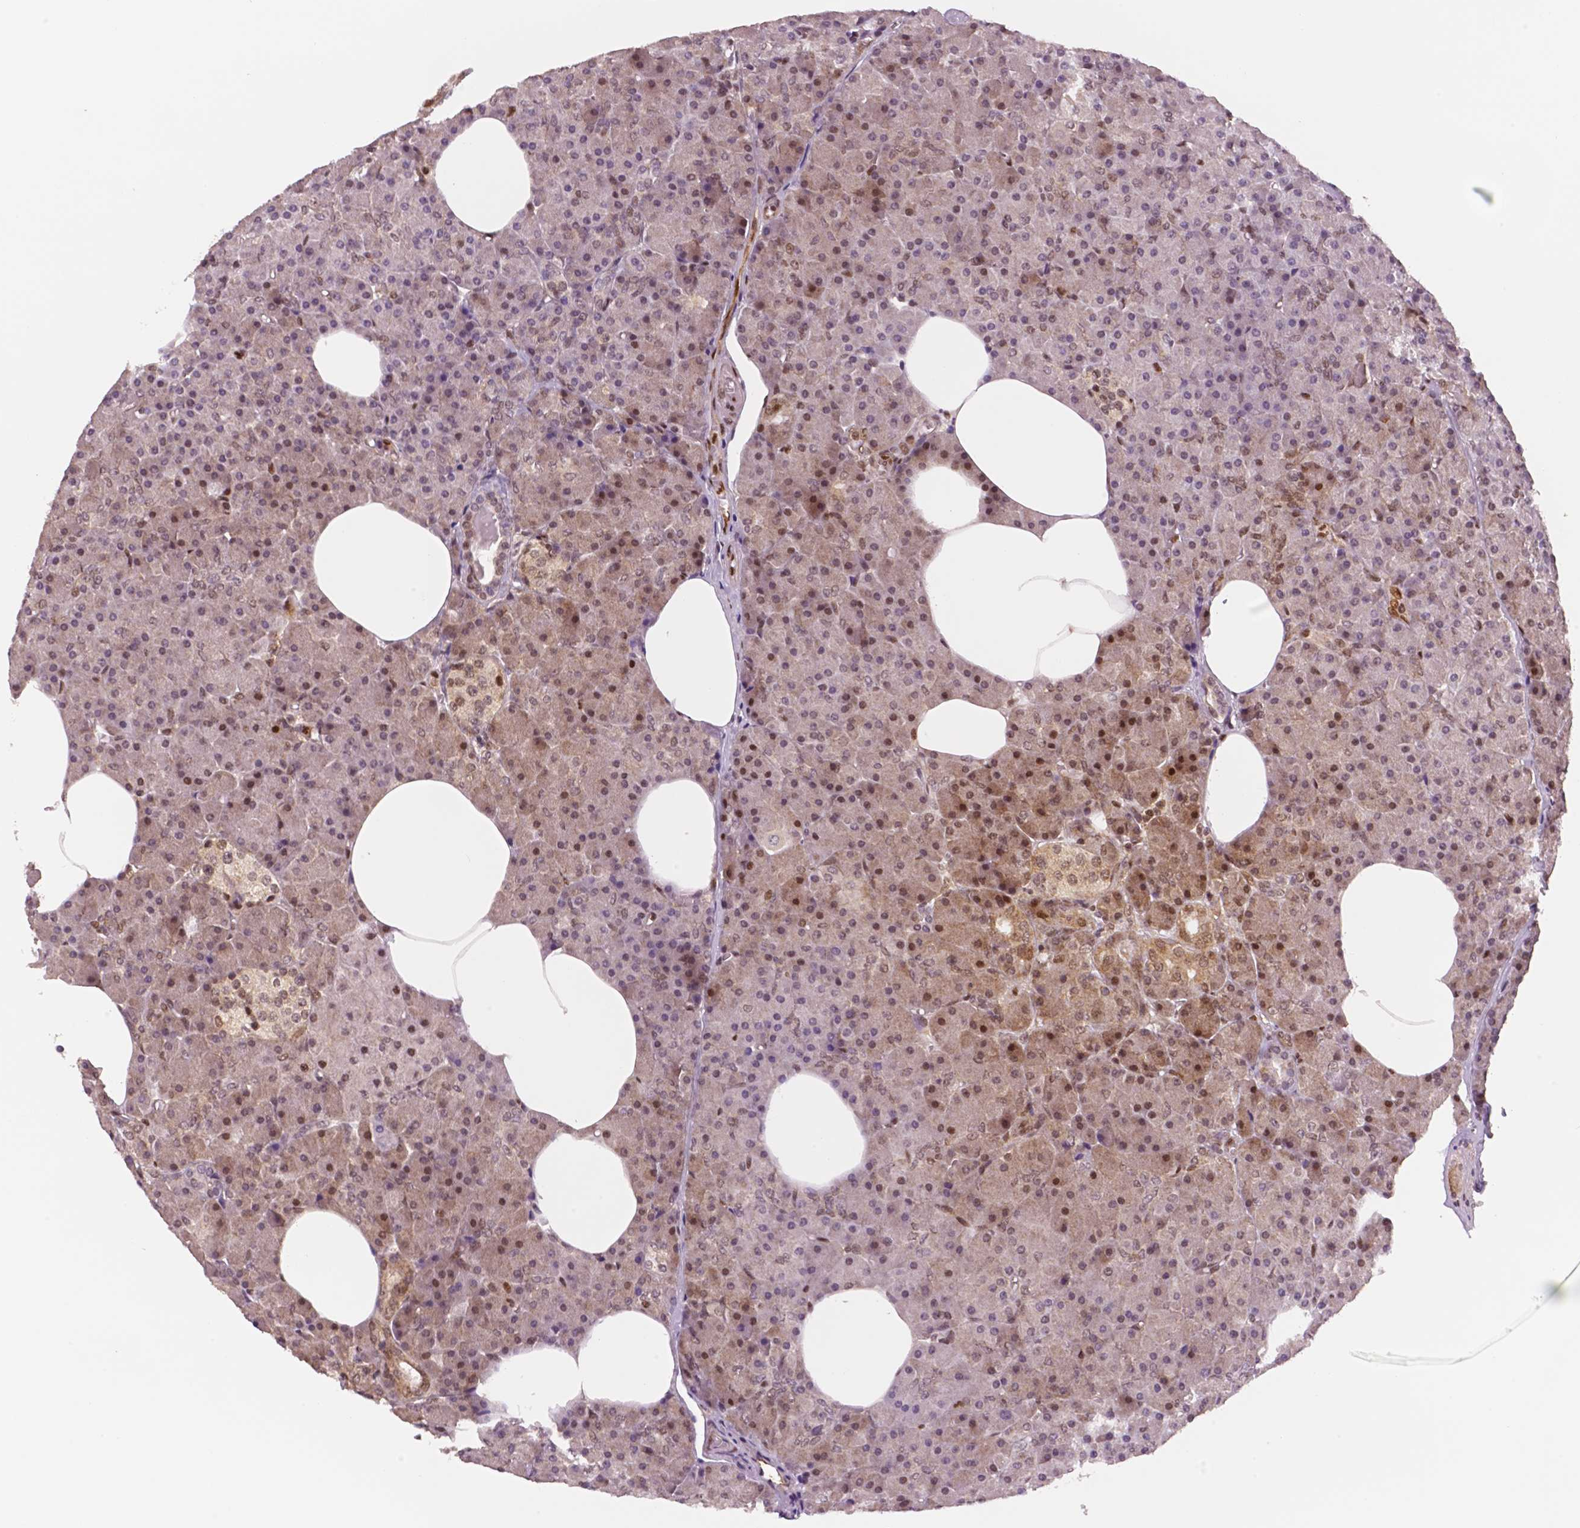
{"staining": {"intensity": "moderate", "quantity": "25%-75%", "location": "cytoplasmic/membranous,nuclear"}, "tissue": "pancreas", "cell_type": "Exocrine glandular cells", "image_type": "normal", "snomed": [{"axis": "morphology", "description": "Normal tissue, NOS"}, {"axis": "topography", "description": "Pancreas"}], "caption": "Pancreas stained with DAB IHC exhibits medium levels of moderate cytoplasmic/membranous,nuclear expression in about 25%-75% of exocrine glandular cells. (Stains: DAB (3,3'-diaminobenzidine) in brown, nuclei in blue, Microscopy: brightfield microscopy at high magnification).", "gene": "STAT3", "patient": {"sex": "female", "age": 45}}